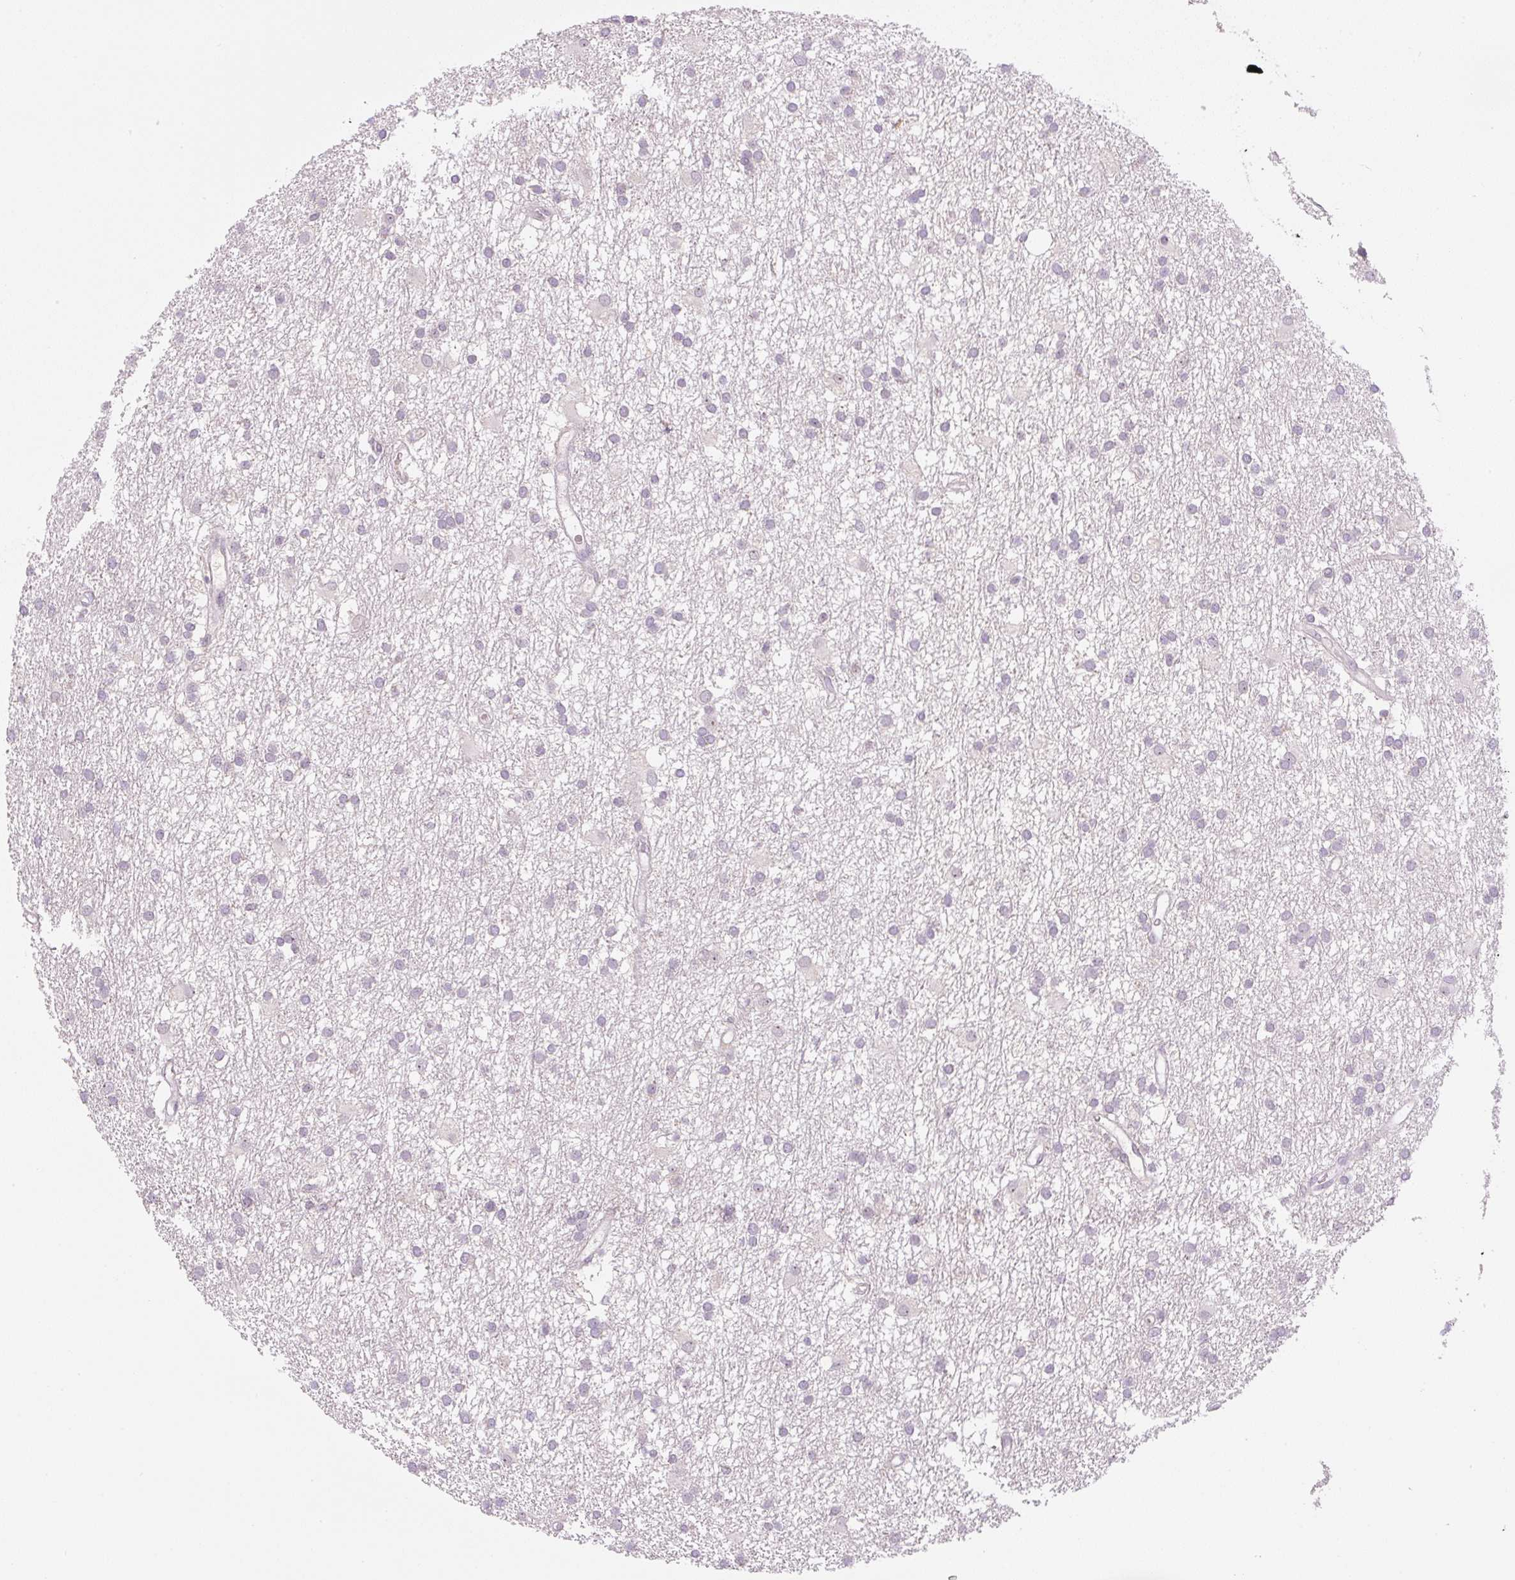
{"staining": {"intensity": "negative", "quantity": "none", "location": "none"}, "tissue": "glioma", "cell_type": "Tumor cells", "image_type": "cancer", "snomed": [{"axis": "morphology", "description": "Glioma, malignant, High grade"}, {"axis": "topography", "description": "Brain"}], "caption": "Immunohistochemical staining of human malignant high-grade glioma exhibits no significant positivity in tumor cells. Nuclei are stained in blue.", "gene": "SGF29", "patient": {"sex": "male", "age": 77}}